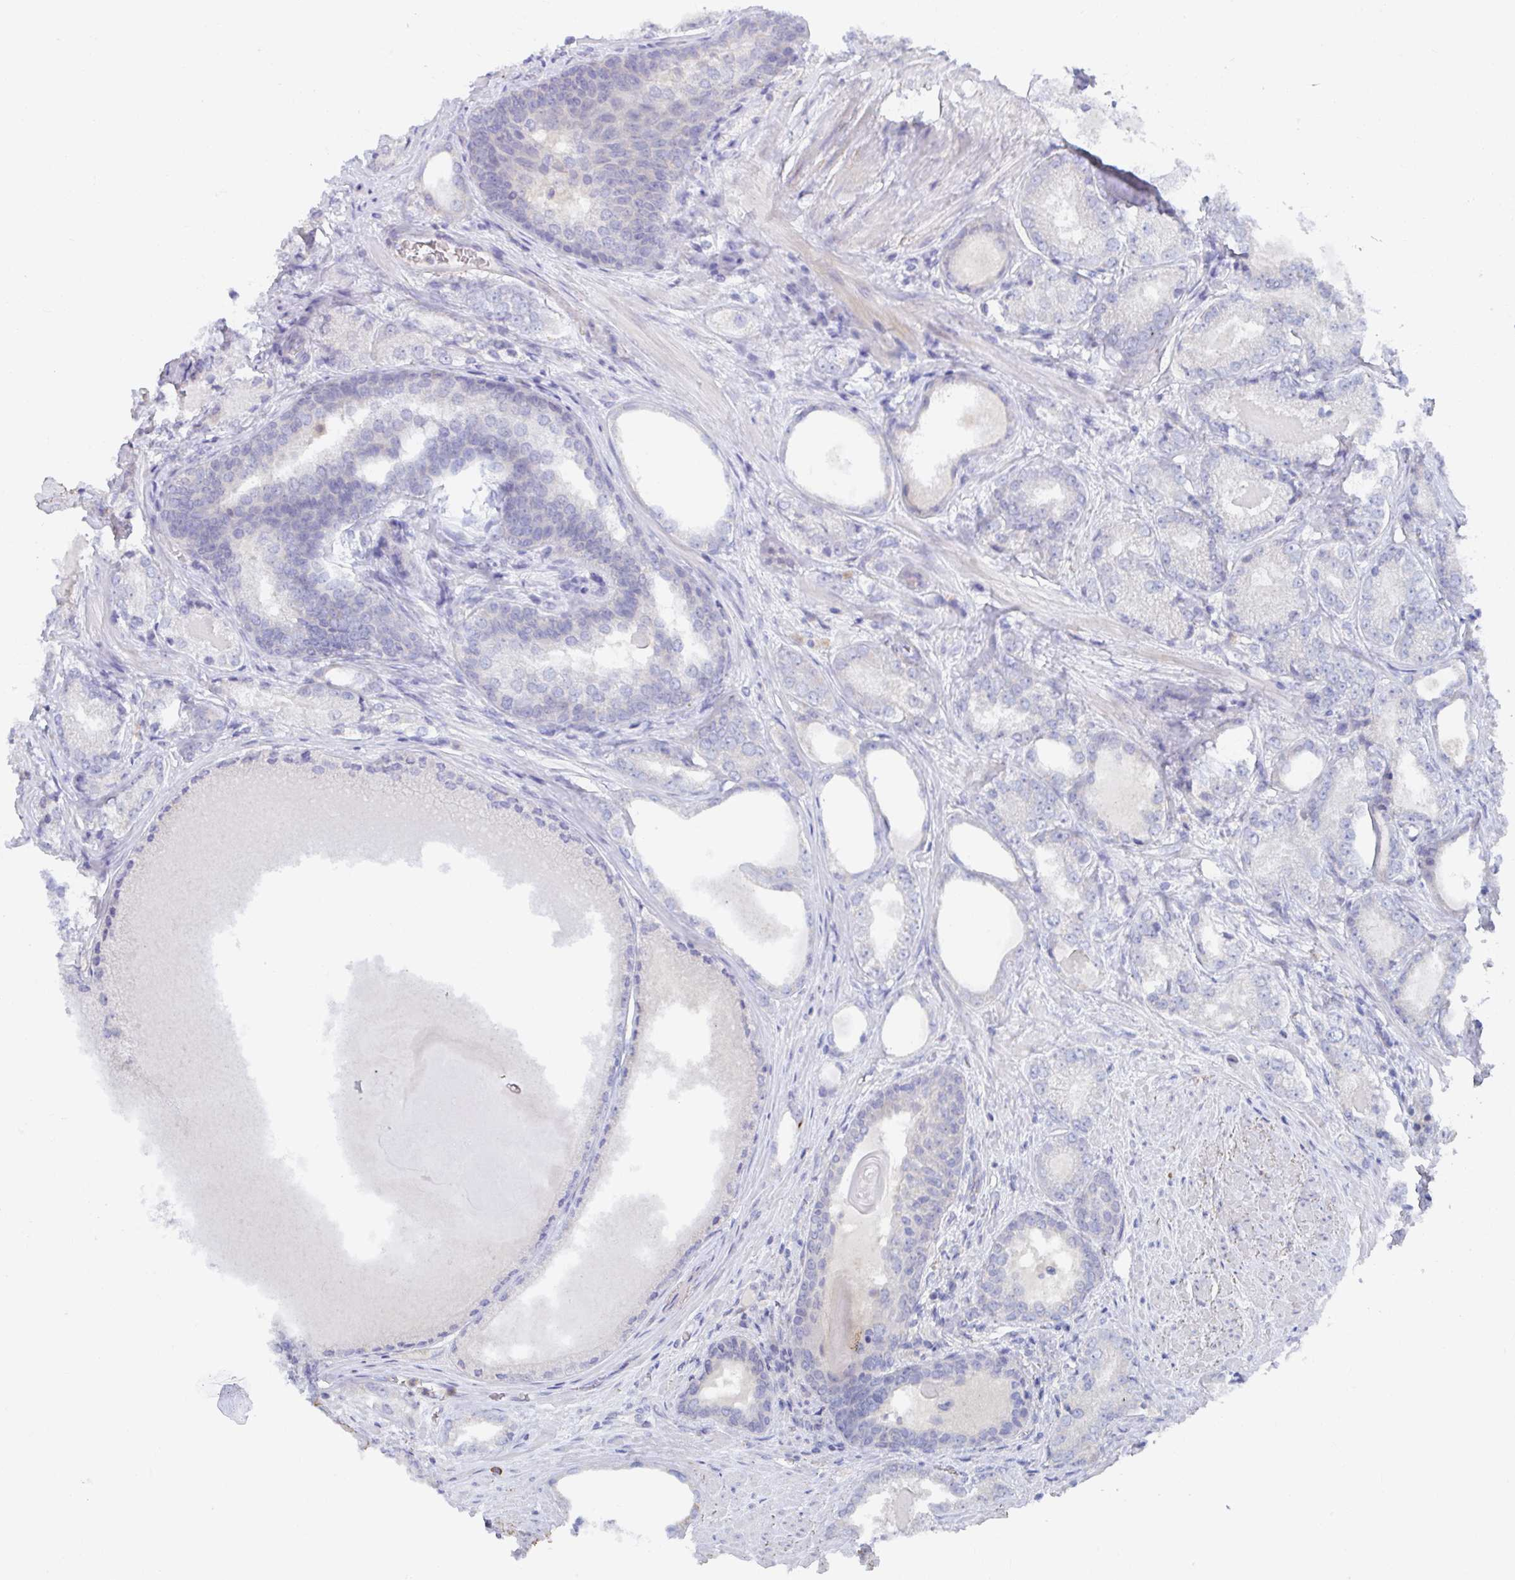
{"staining": {"intensity": "negative", "quantity": "none", "location": "none"}, "tissue": "prostate cancer", "cell_type": "Tumor cells", "image_type": "cancer", "snomed": [{"axis": "morphology", "description": "Adenocarcinoma, NOS"}, {"axis": "morphology", "description": "Adenocarcinoma, Low grade"}, {"axis": "topography", "description": "Prostate"}], "caption": "The immunohistochemistry (IHC) micrograph has no significant expression in tumor cells of prostate cancer (adenocarcinoma (low-grade)) tissue.", "gene": "KCNK5", "patient": {"sex": "male", "age": 68}}